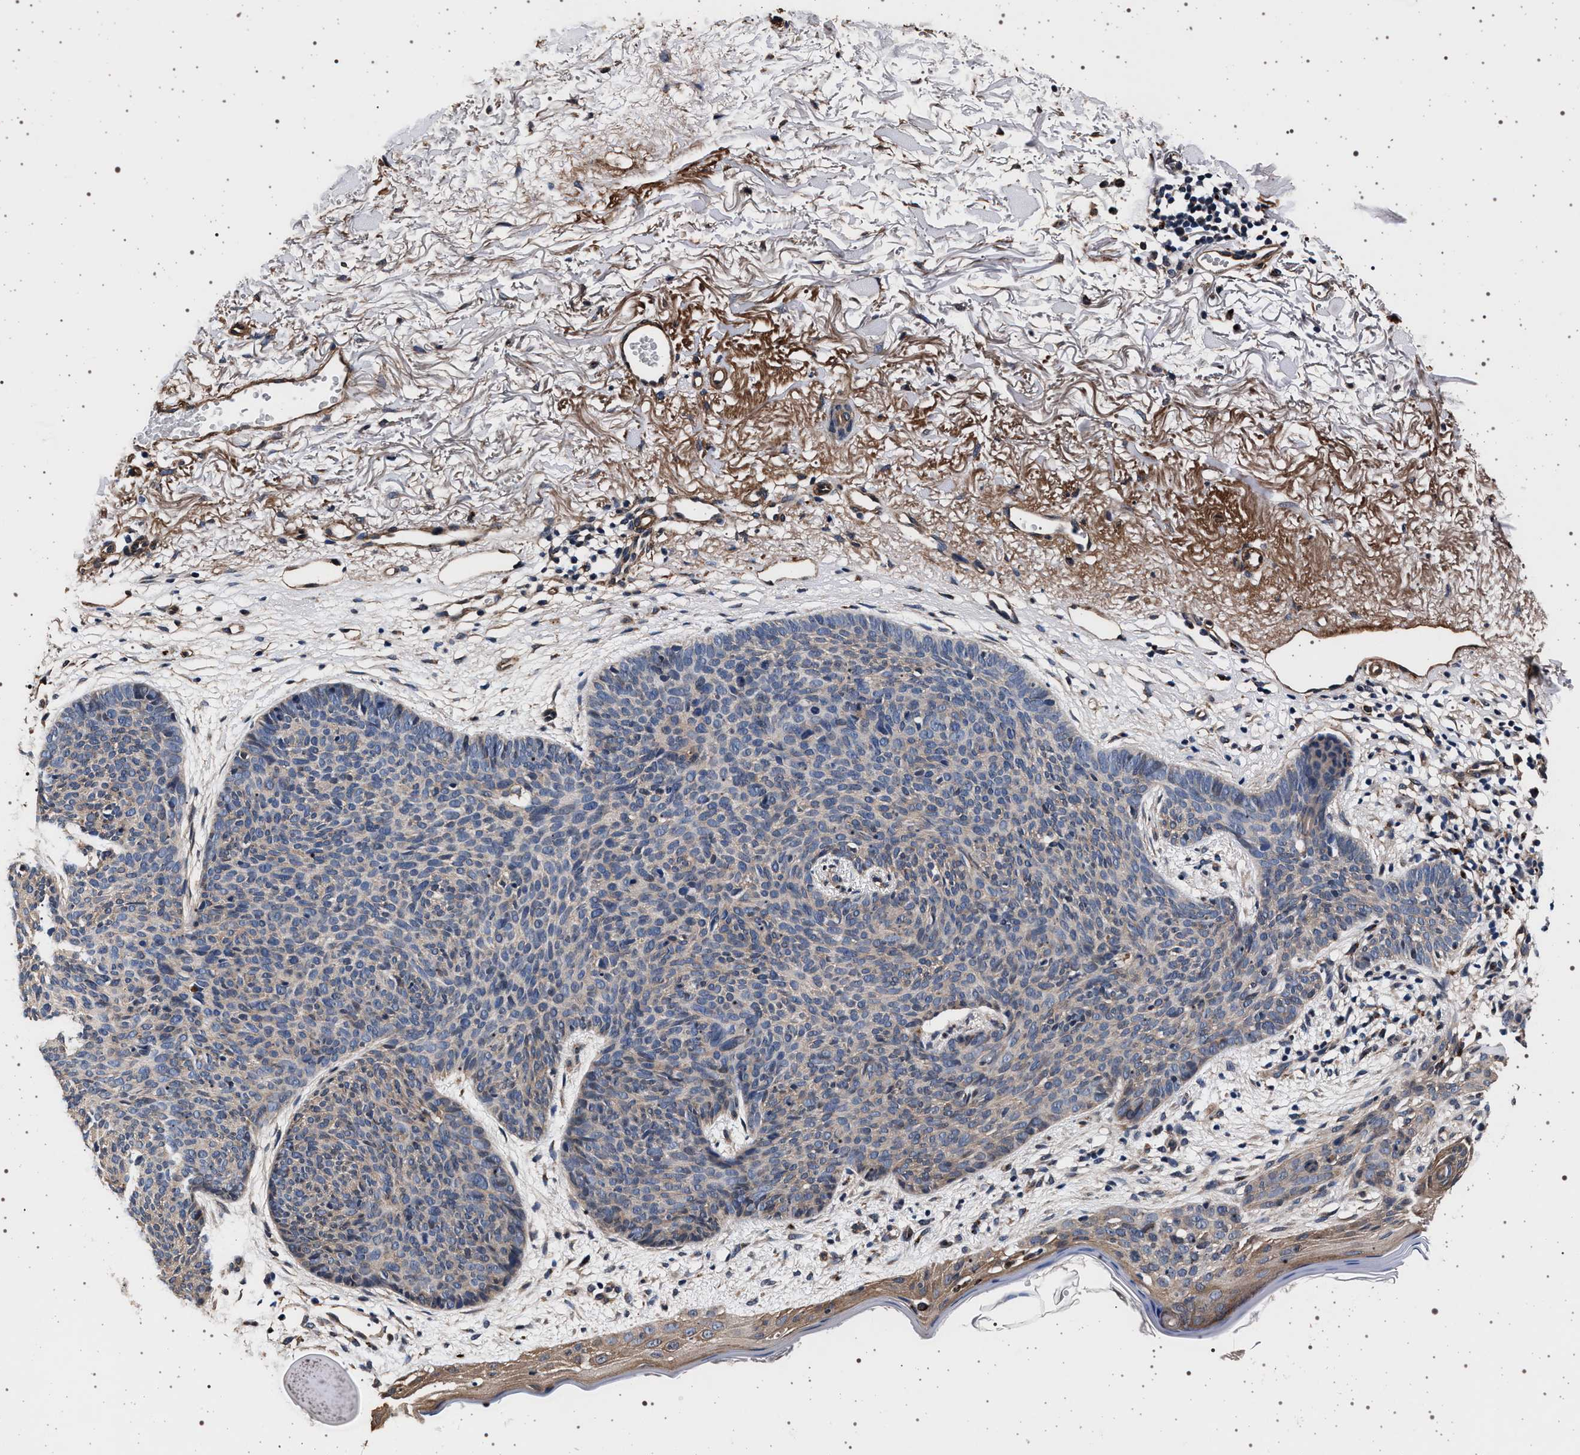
{"staining": {"intensity": "weak", "quantity": "<25%", "location": "cytoplasmic/membranous"}, "tissue": "skin cancer", "cell_type": "Tumor cells", "image_type": "cancer", "snomed": [{"axis": "morphology", "description": "Normal tissue, NOS"}, {"axis": "morphology", "description": "Basal cell carcinoma"}, {"axis": "topography", "description": "Skin"}], "caption": "Immunohistochemistry (IHC) photomicrograph of neoplastic tissue: skin cancer (basal cell carcinoma) stained with DAB (3,3'-diaminobenzidine) reveals no significant protein staining in tumor cells. (Immunohistochemistry (IHC), brightfield microscopy, high magnification).", "gene": "KCNK6", "patient": {"sex": "female", "age": 70}}